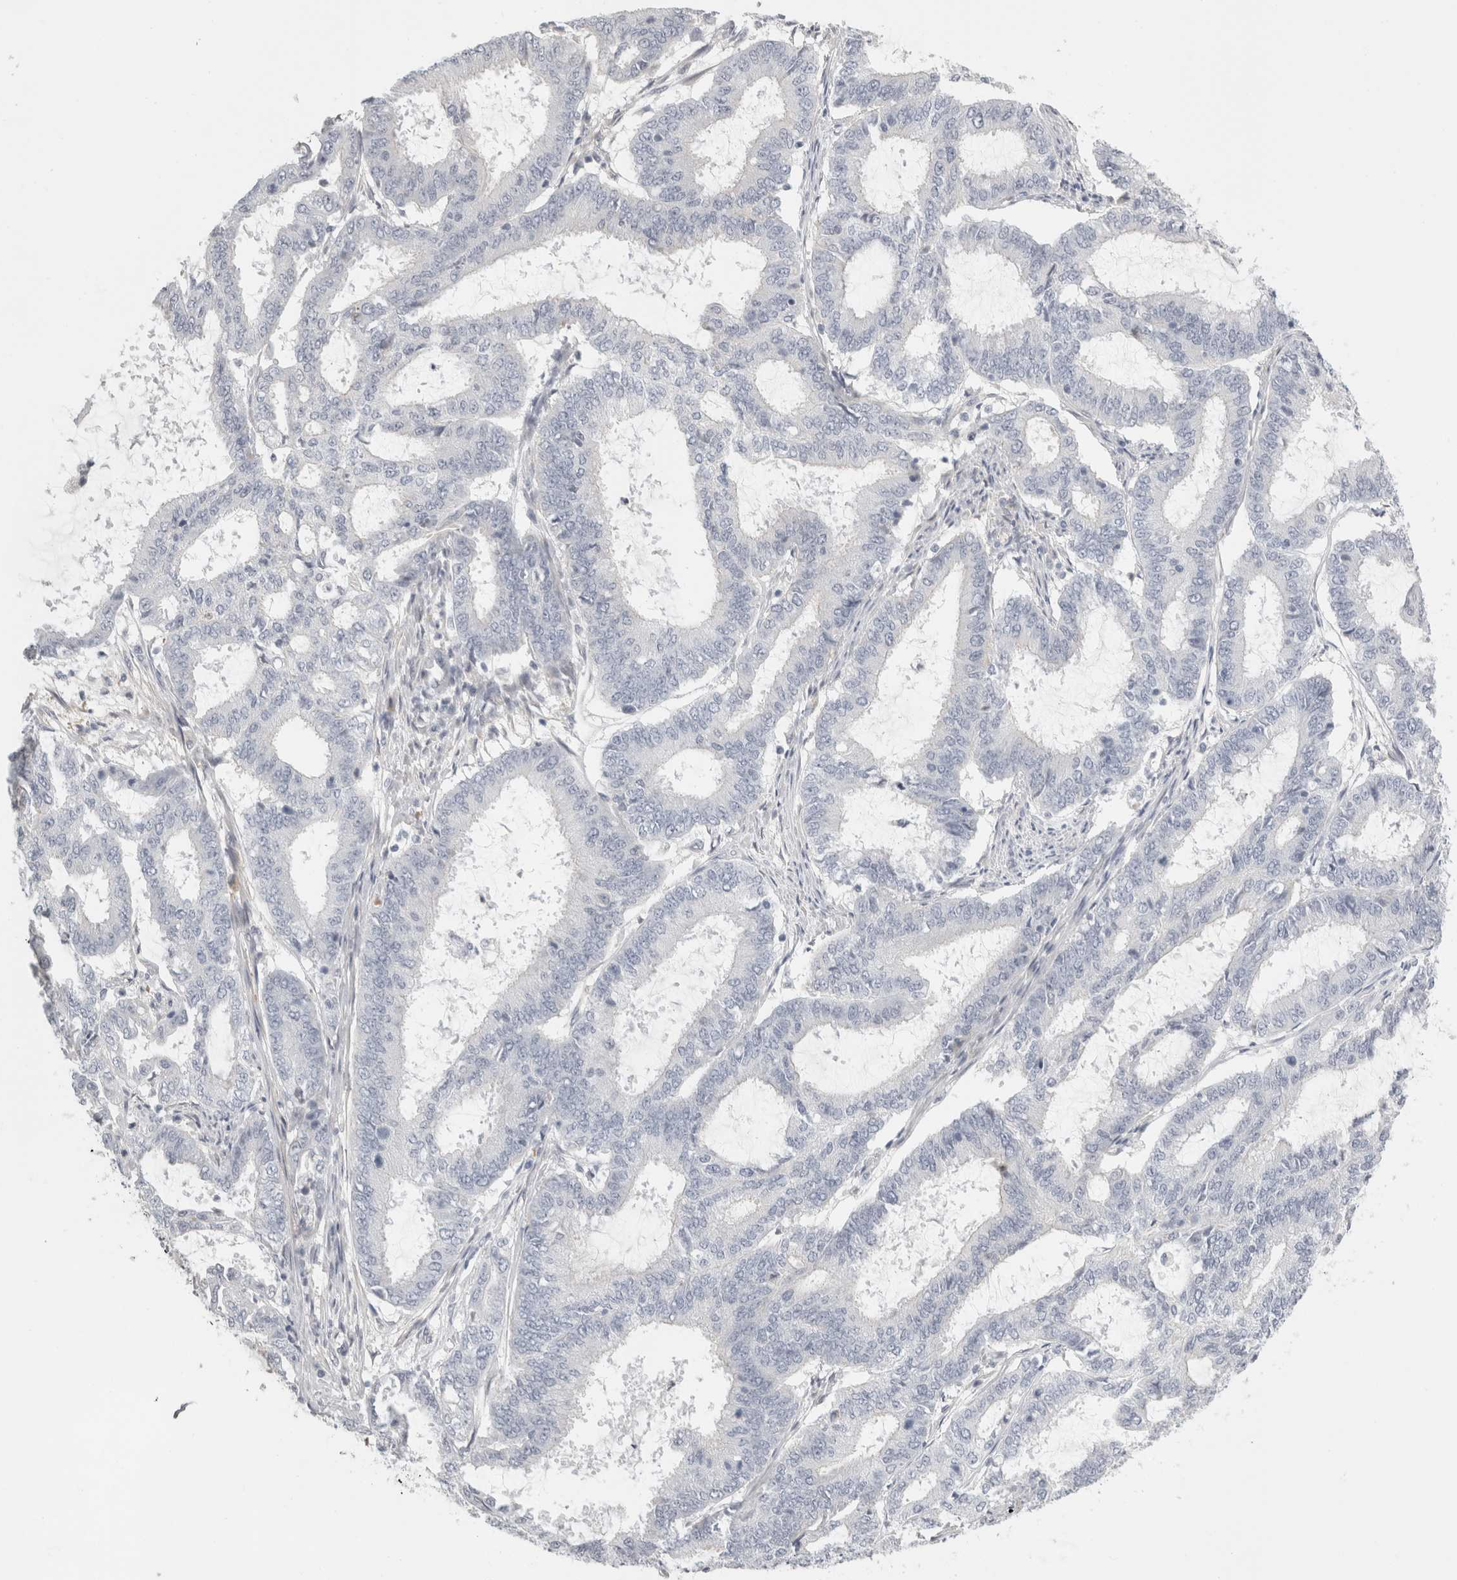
{"staining": {"intensity": "negative", "quantity": "none", "location": "none"}, "tissue": "endometrial cancer", "cell_type": "Tumor cells", "image_type": "cancer", "snomed": [{"axis": "morphology", "description": "Adenocarcinoma, NOS"}, {"axis": "topography", "description": "Endometrium"}], "caption": "DAB immunohistochemical staining of human endometrial cancer exhibits no significant staining in tumor cells.", "gene": "FBLIM1", "patient": {"sex": "female", "age": 51}}